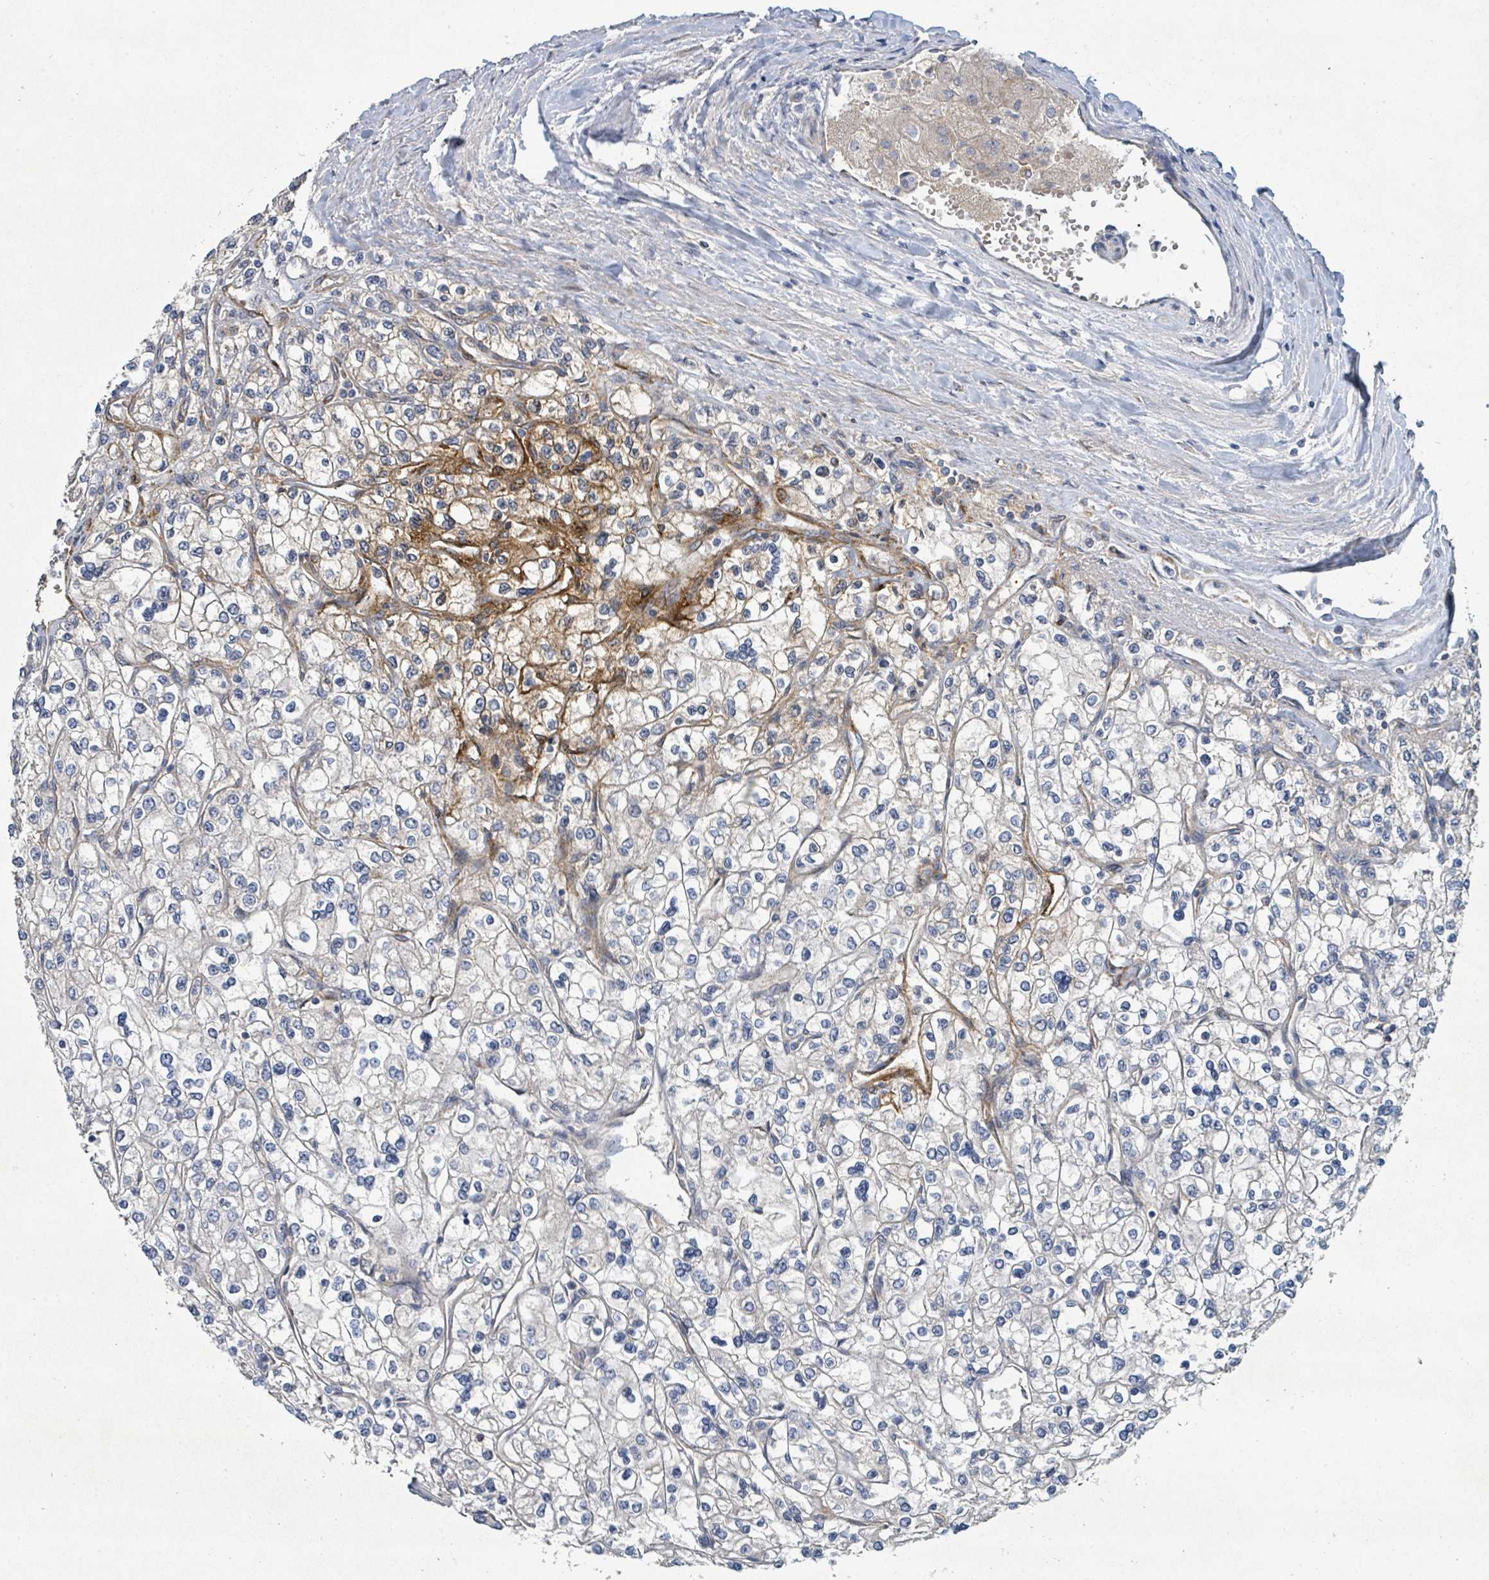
{"staining": {"intensity": "moderate", "quantity": "<25%", "location": "cytoplasmic/membranous"}, "tissue": "renal cancer", "cell_type": "Tumor cells", "image_type": "cancer", "snomed": [{"axis": "morphology", "description": "Adenocarcinoma, NOS"}, {"axis": "topography", "description": "Kidney"}], "caption": "Renal cancer was stained to show a protein in brown. There is low levels of moderate cytoplasmic/membranous positivity in about <25% of tumor cells. (DAB = brown stain, brightfield microscopy at high magnification).", "gene": "IFIT1", "patient": {"sex": "male", "age": 80}}